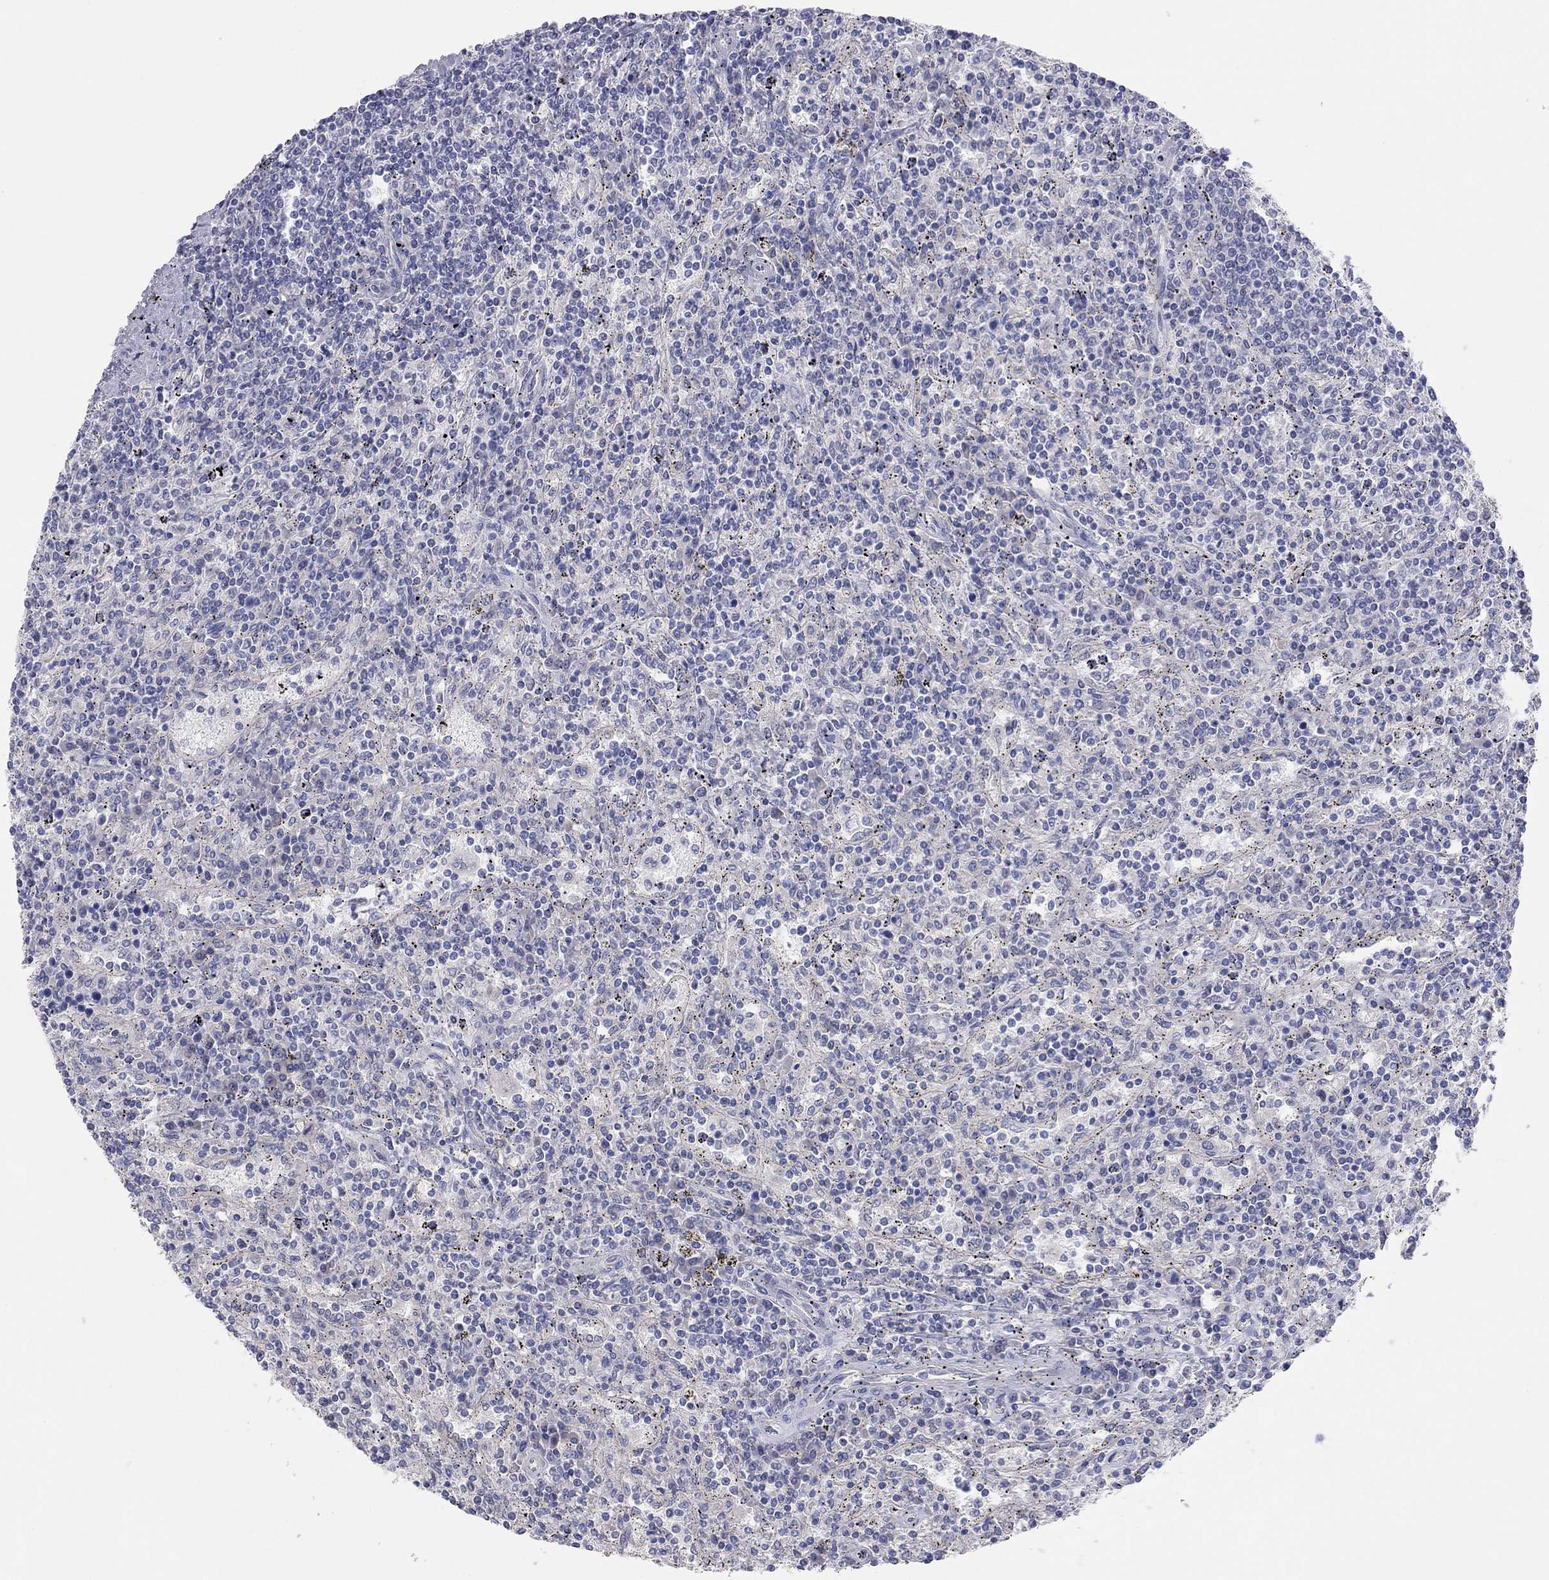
{"staining": {"intensity": "negative", "quantity": "none", "location": "none"}, "tissue": "lymphoma", "cell_type": "Tumor cells", "image_type": "cancer", "snomed": [{"axis": "morphology", "description": "Malignant lymphoma, non-Hodgkin's type, Low grade"}, {"axis": "topography", "description": "Lymph node"}], "caption": "Photomicrograph shows no significant protein staining in tumor cells of low-grade malignant lymphoma, non-Hodgkin's type.", "gene": "KCNB1", "patient": {"sex": "male", "age": 52}}